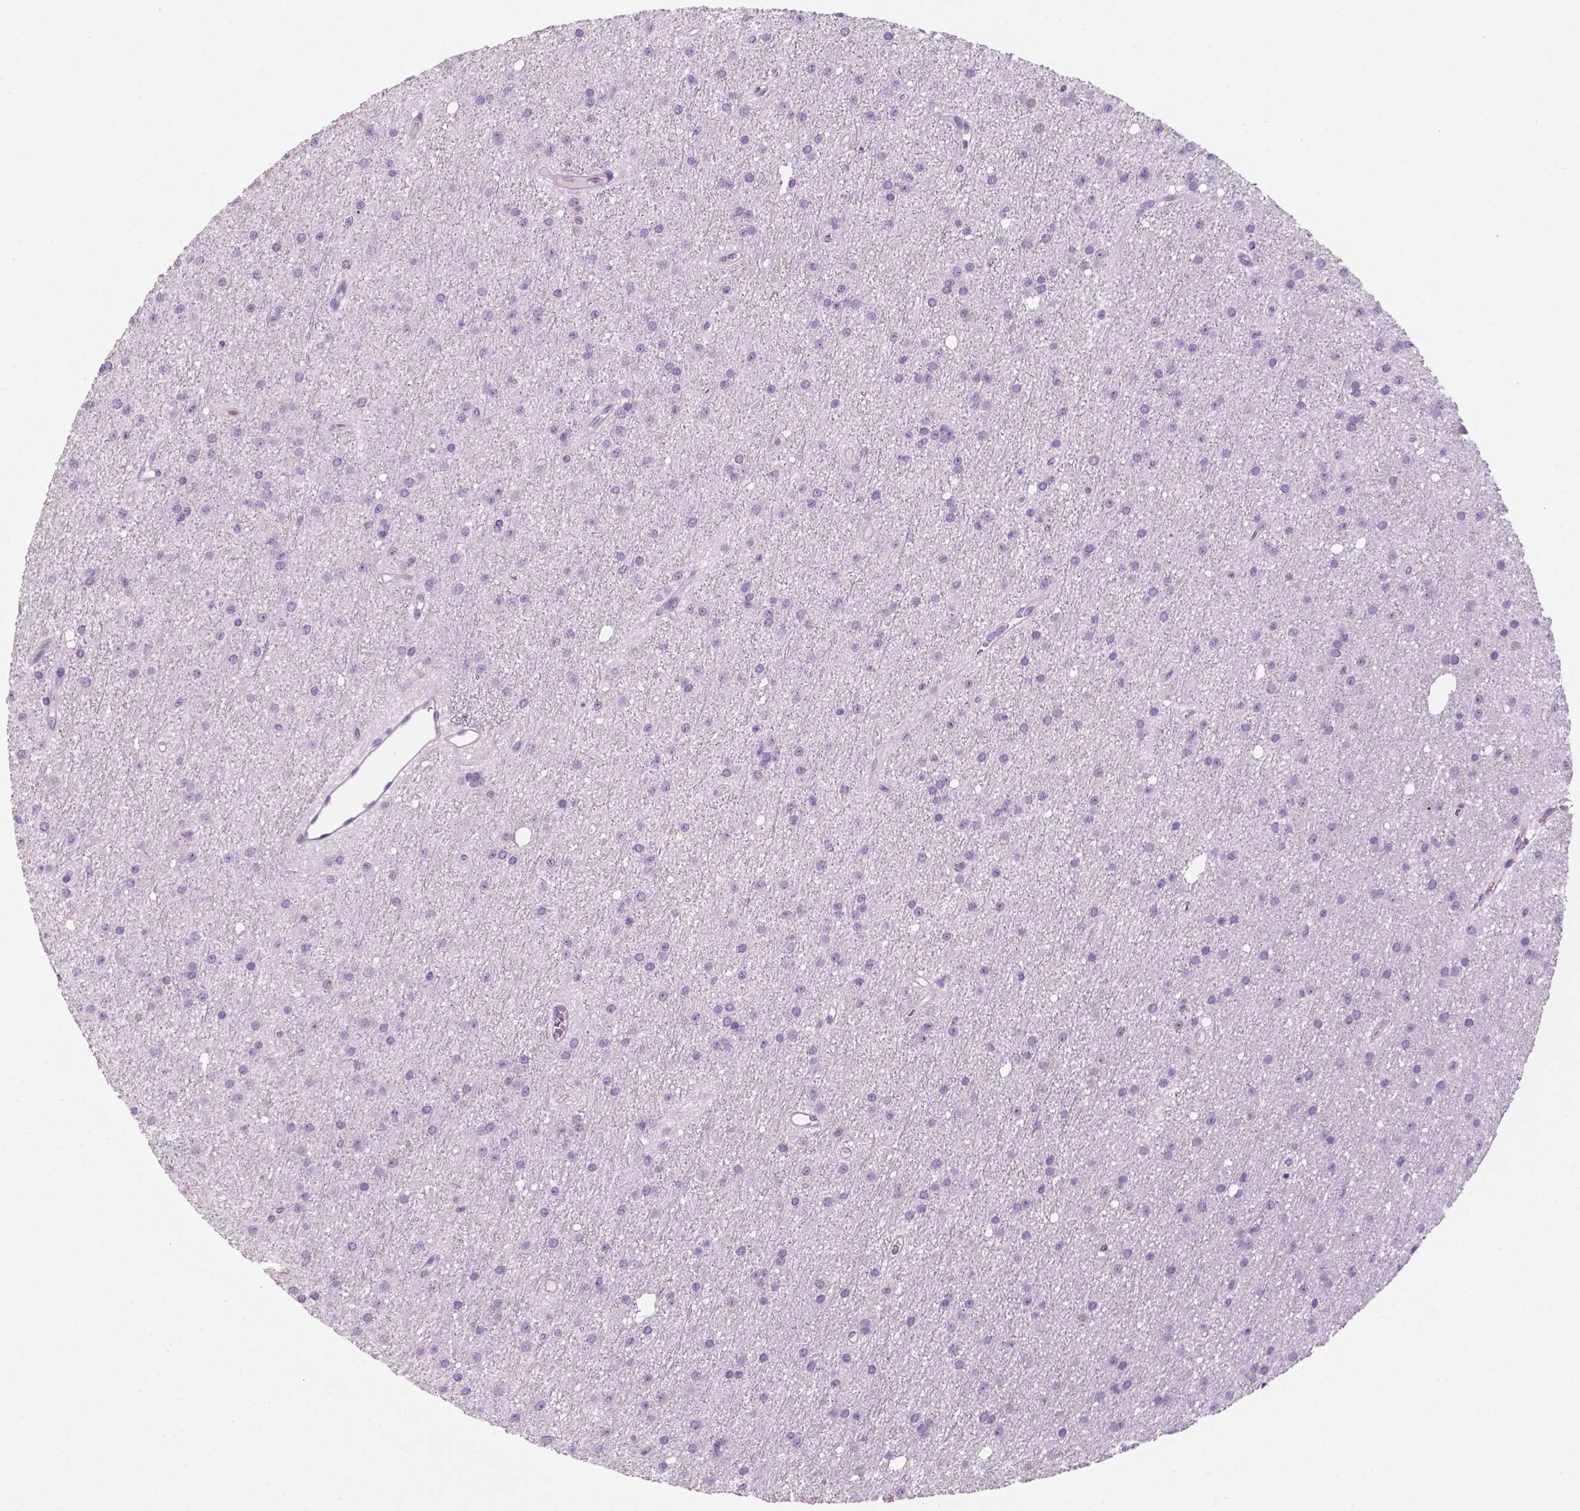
{"staining": {"intensity": "negative", "quantity": "none", "location": "none"}, "tissue": "glioma", "cell_type": "Tumor cells", "image_type": "cancer", "snomed": [{"axis": "morphology", "description": "Glioma, malignant, Low grade"}, {"axis": "topography", "description": "Brain"}], "caption": "Immunohistochemistry (IHC) histopathology image of glioma stained for a protein (brown), which shows no staining in tumor cells. (Immunohistochemistry (IHC), brightfield microscopy, high magnification).", "gene": "ZNF853", "patient": {"sex": "male", "age": 27}}